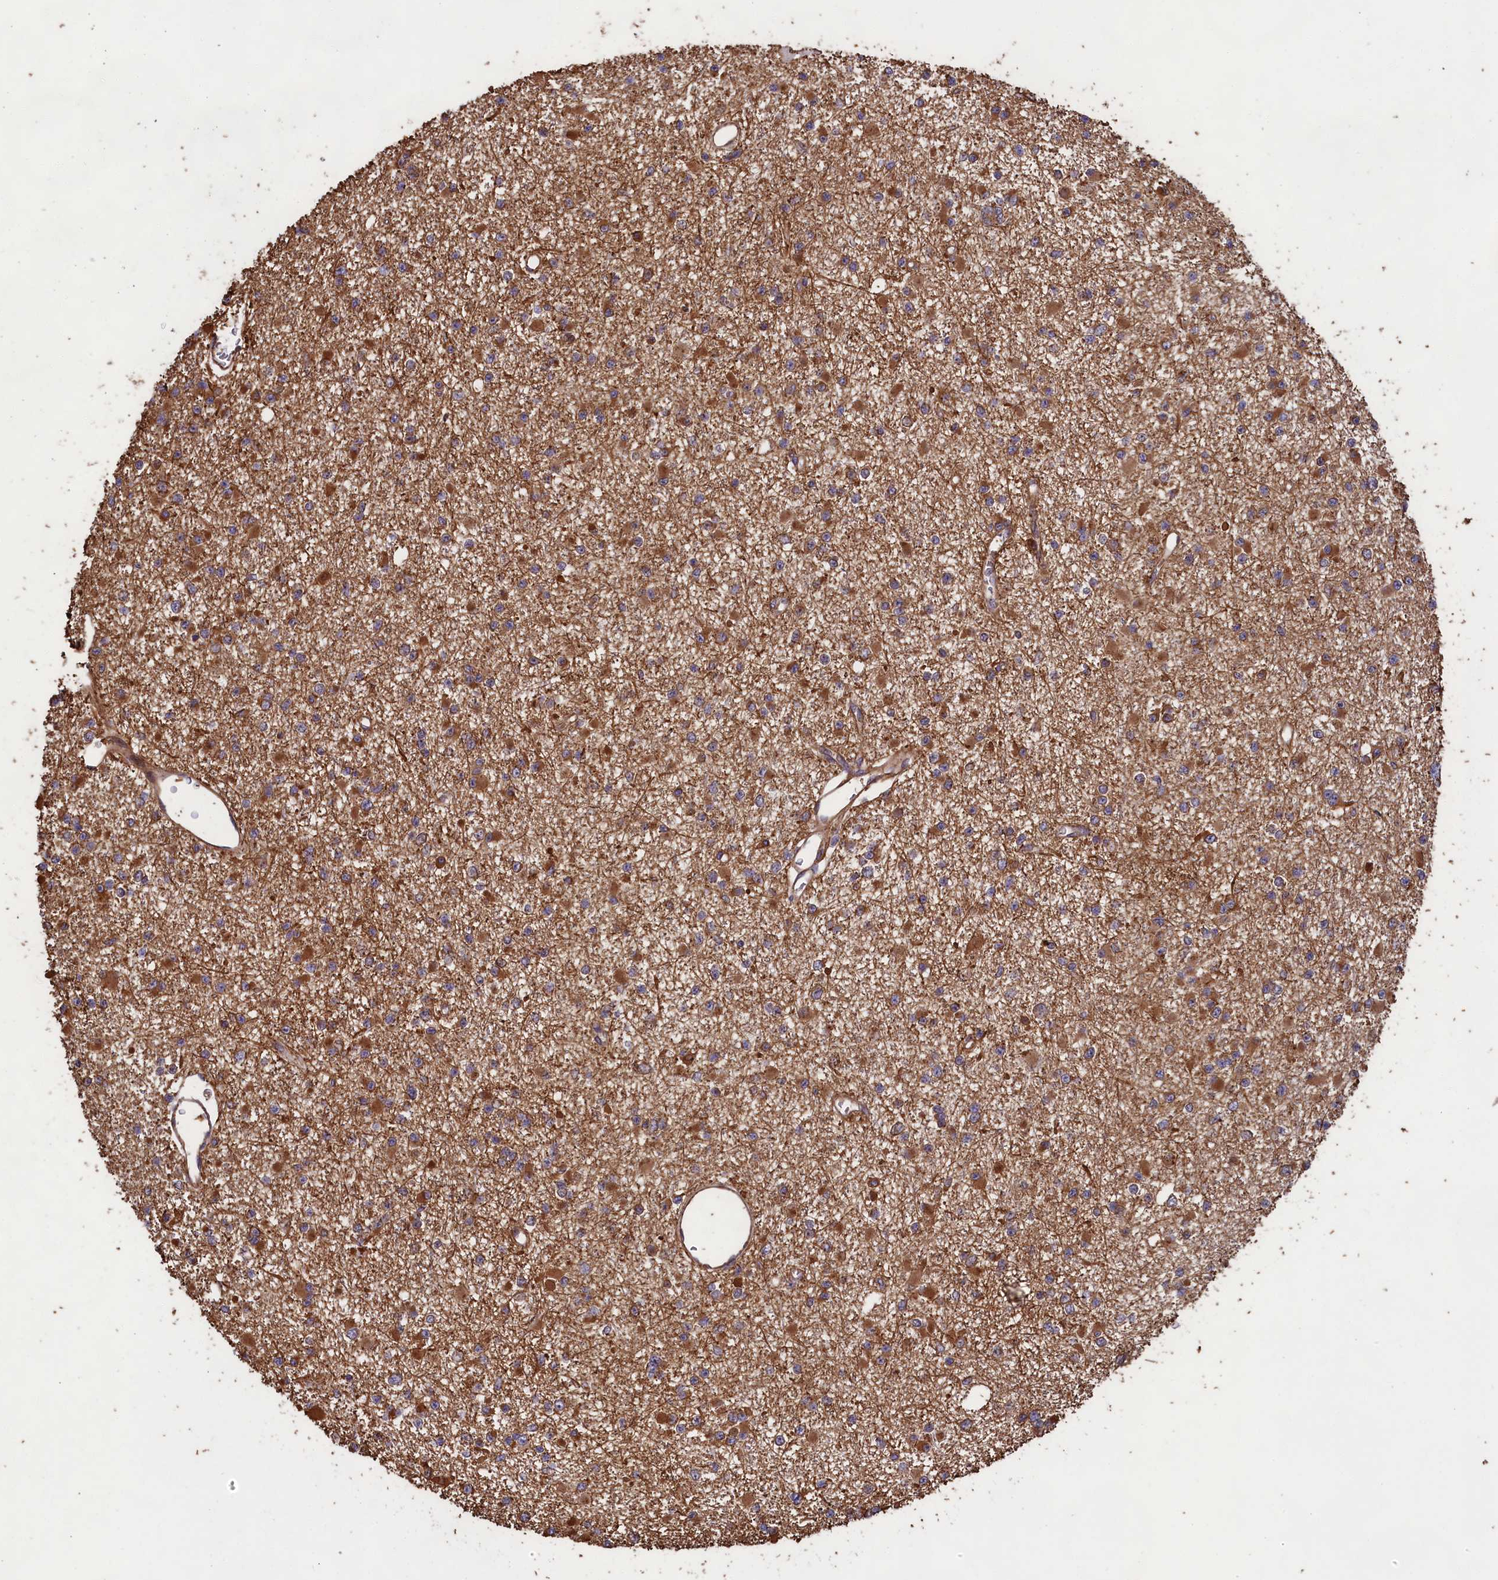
{"staining": {"intensity": "moderate", "quantity": "25%-75%", "location": "cytoplasmic/membranous"}, "tissue": "glioma", "cell_type": "Tumor cells", "image_type": "cancer", "snomed": [{"axis": "morphology", "description": "Glioma, malignant, Low grade"}, {"axis": "topography", "description": "Brain"}], "caption": "Immunohistochemistry (IHC) of glioma exhibits medium levels of moderate cytoplasmic/membranous staining in about 25%-75% of tumor cells.", "gene": "CCDC124", "patient": {"sex": "female", "age": 22}}